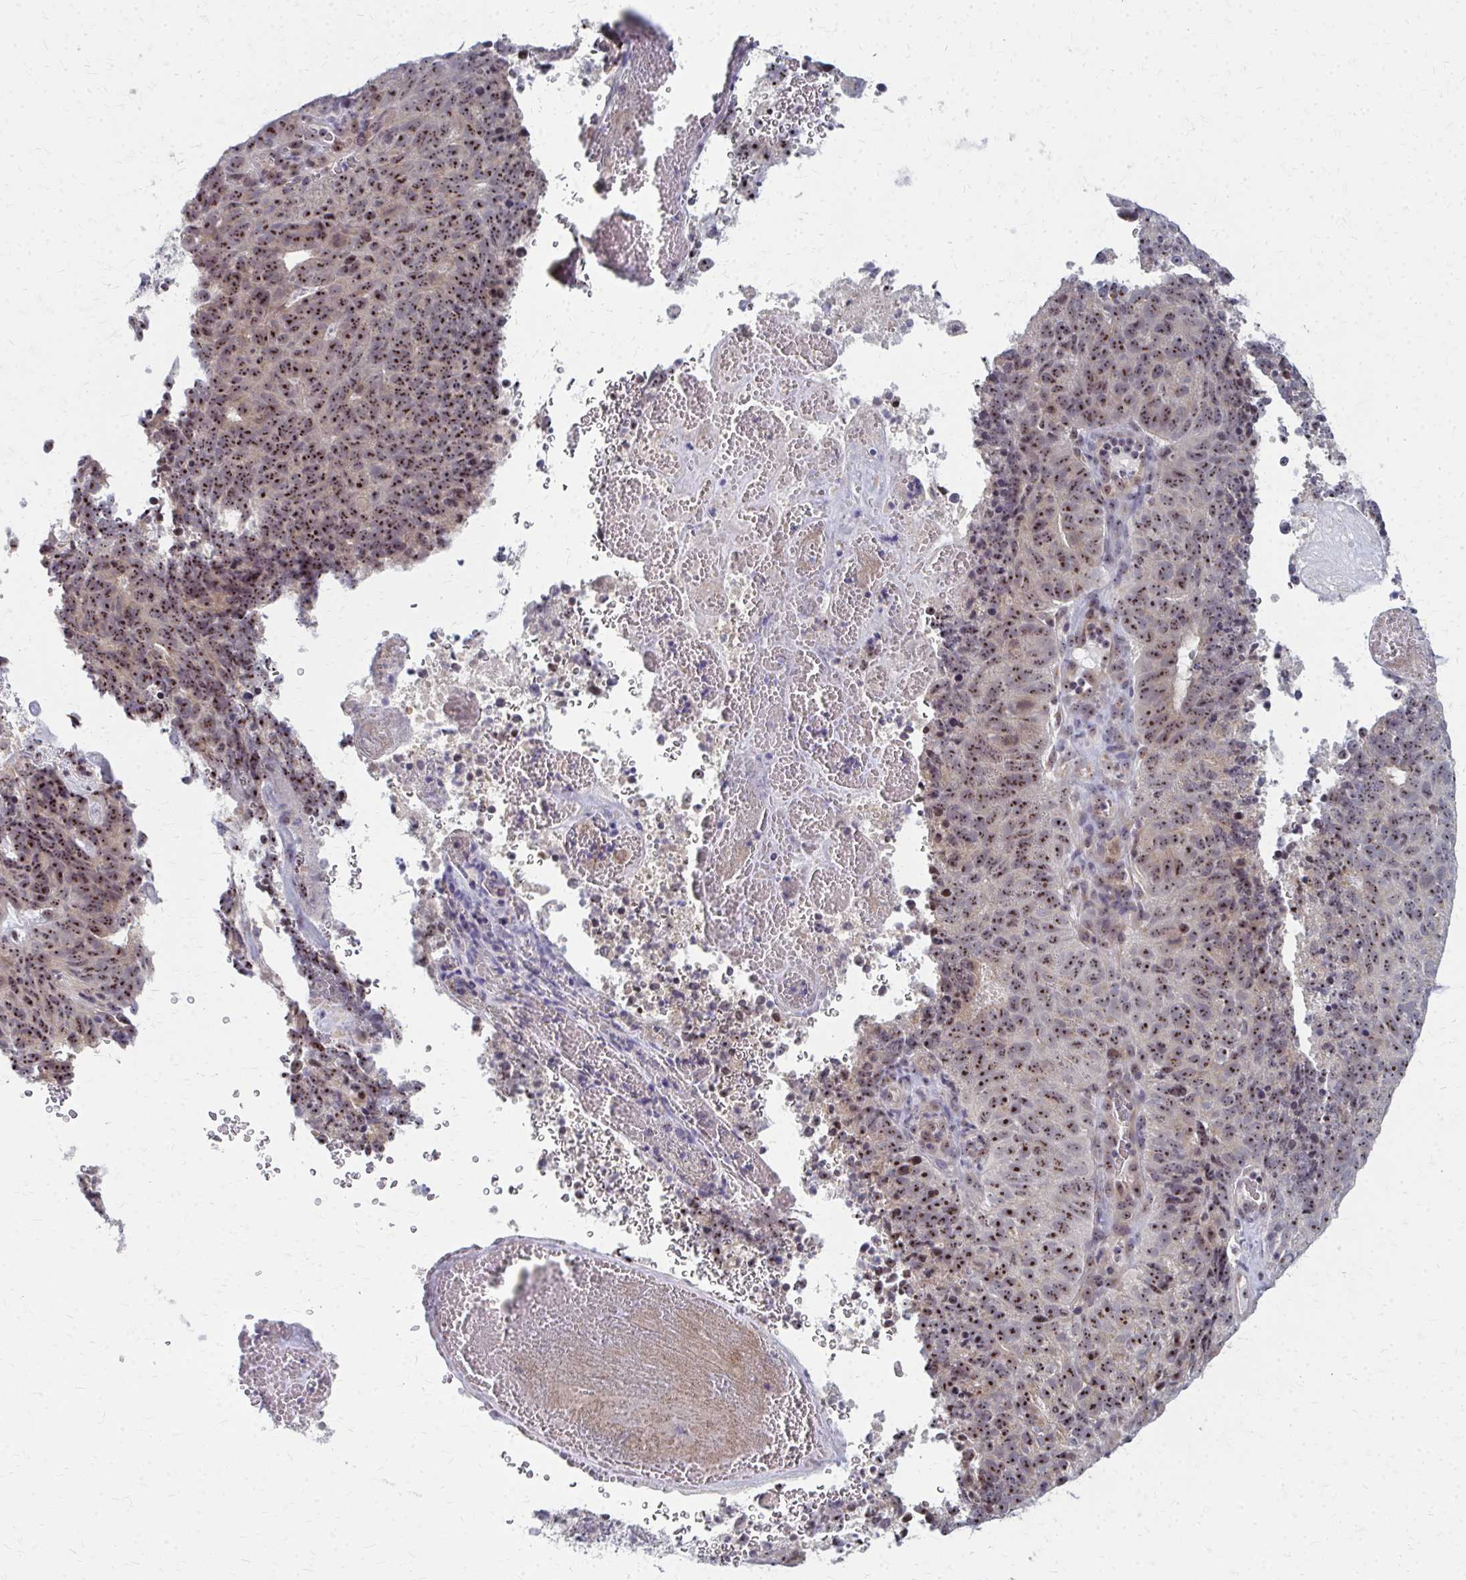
{"staining": {"intensity": "moderate", "quantity": ">75%", "location": "nuclear"}, "tissue": "cervical cancer", "cell_type": "Tumor cells", "image_type": "cancer", "snomed": [{"axis": "morphology", "description": "Adenocarcinoma, NOS"}, {"axis": "topography", "description": "Cervix"}], "caption": "Immunohistochemistry (IHC) histopathology image of neoplastic tissue: cervical adenocarcinoma stained using immunohistochemistry (IHC) reveals medium levels of moderate protein expression localized specifically in the nuclear of tumor cells, appearing as a nuclear brown color.", "gene": "NUDT16", "patient": {"sex": "female", "age": 38}}